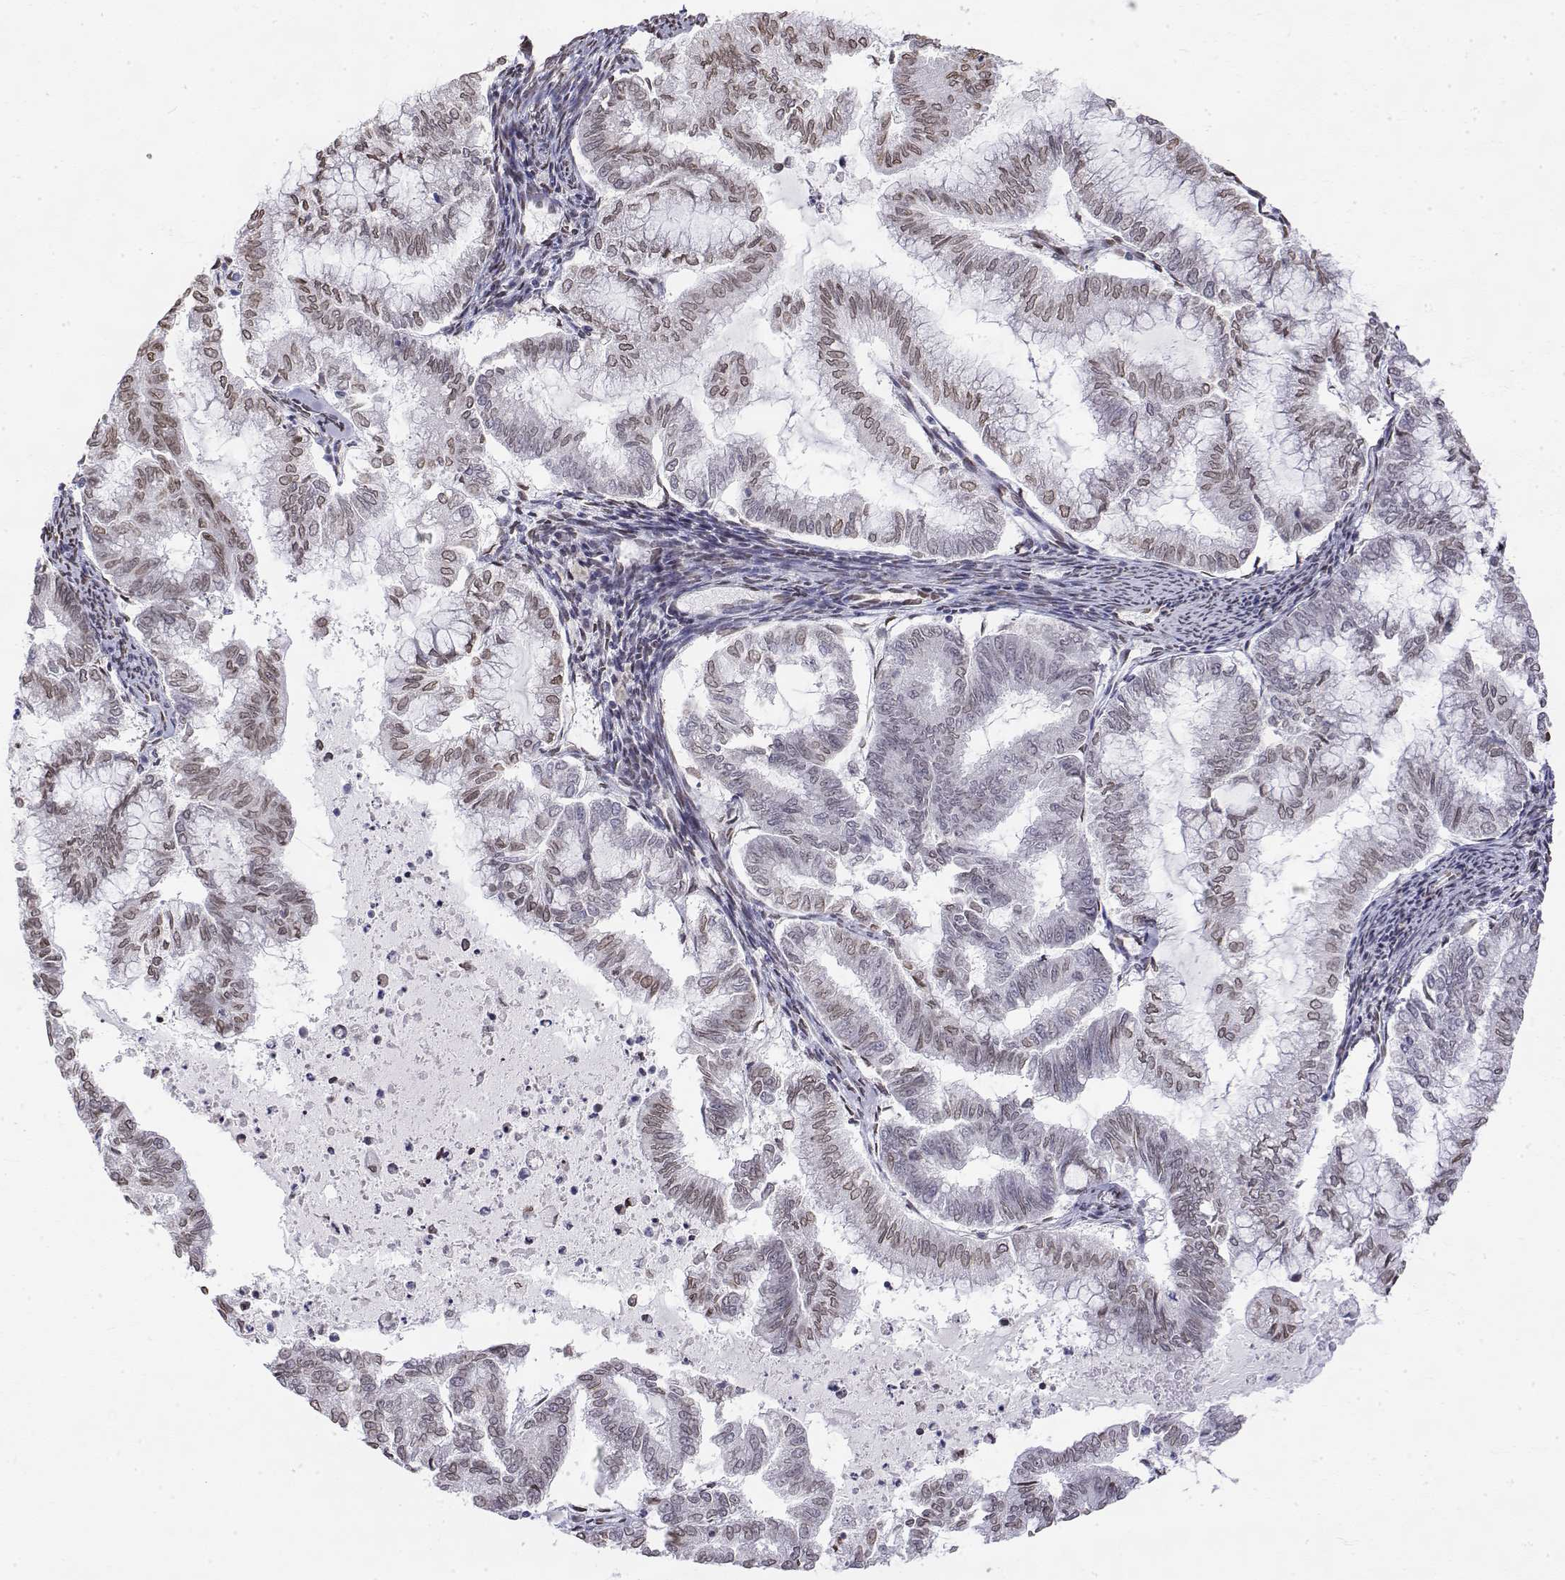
{"staining": {"intensity": "moderate", "quantity": "25%-75%", "location": "nuclear"}, "tissue": "endometrial cancer", "cell_type": "Tumor cells", "image_type": "cancer", "snomed": [{"axis": "morphology", "description": "Adenocarcinoma, NOS"}, {"axis": "topography", "description": "Endometrium"}], "caption": "Immunohistochemistry (DAB) staining of human endometrial adenocarcinoma displays moderate nuclear protein expression in about 25%-75% of tumor cells.", "gene": "ZNF532", "patient": {"sex": "female", "age": 79}}